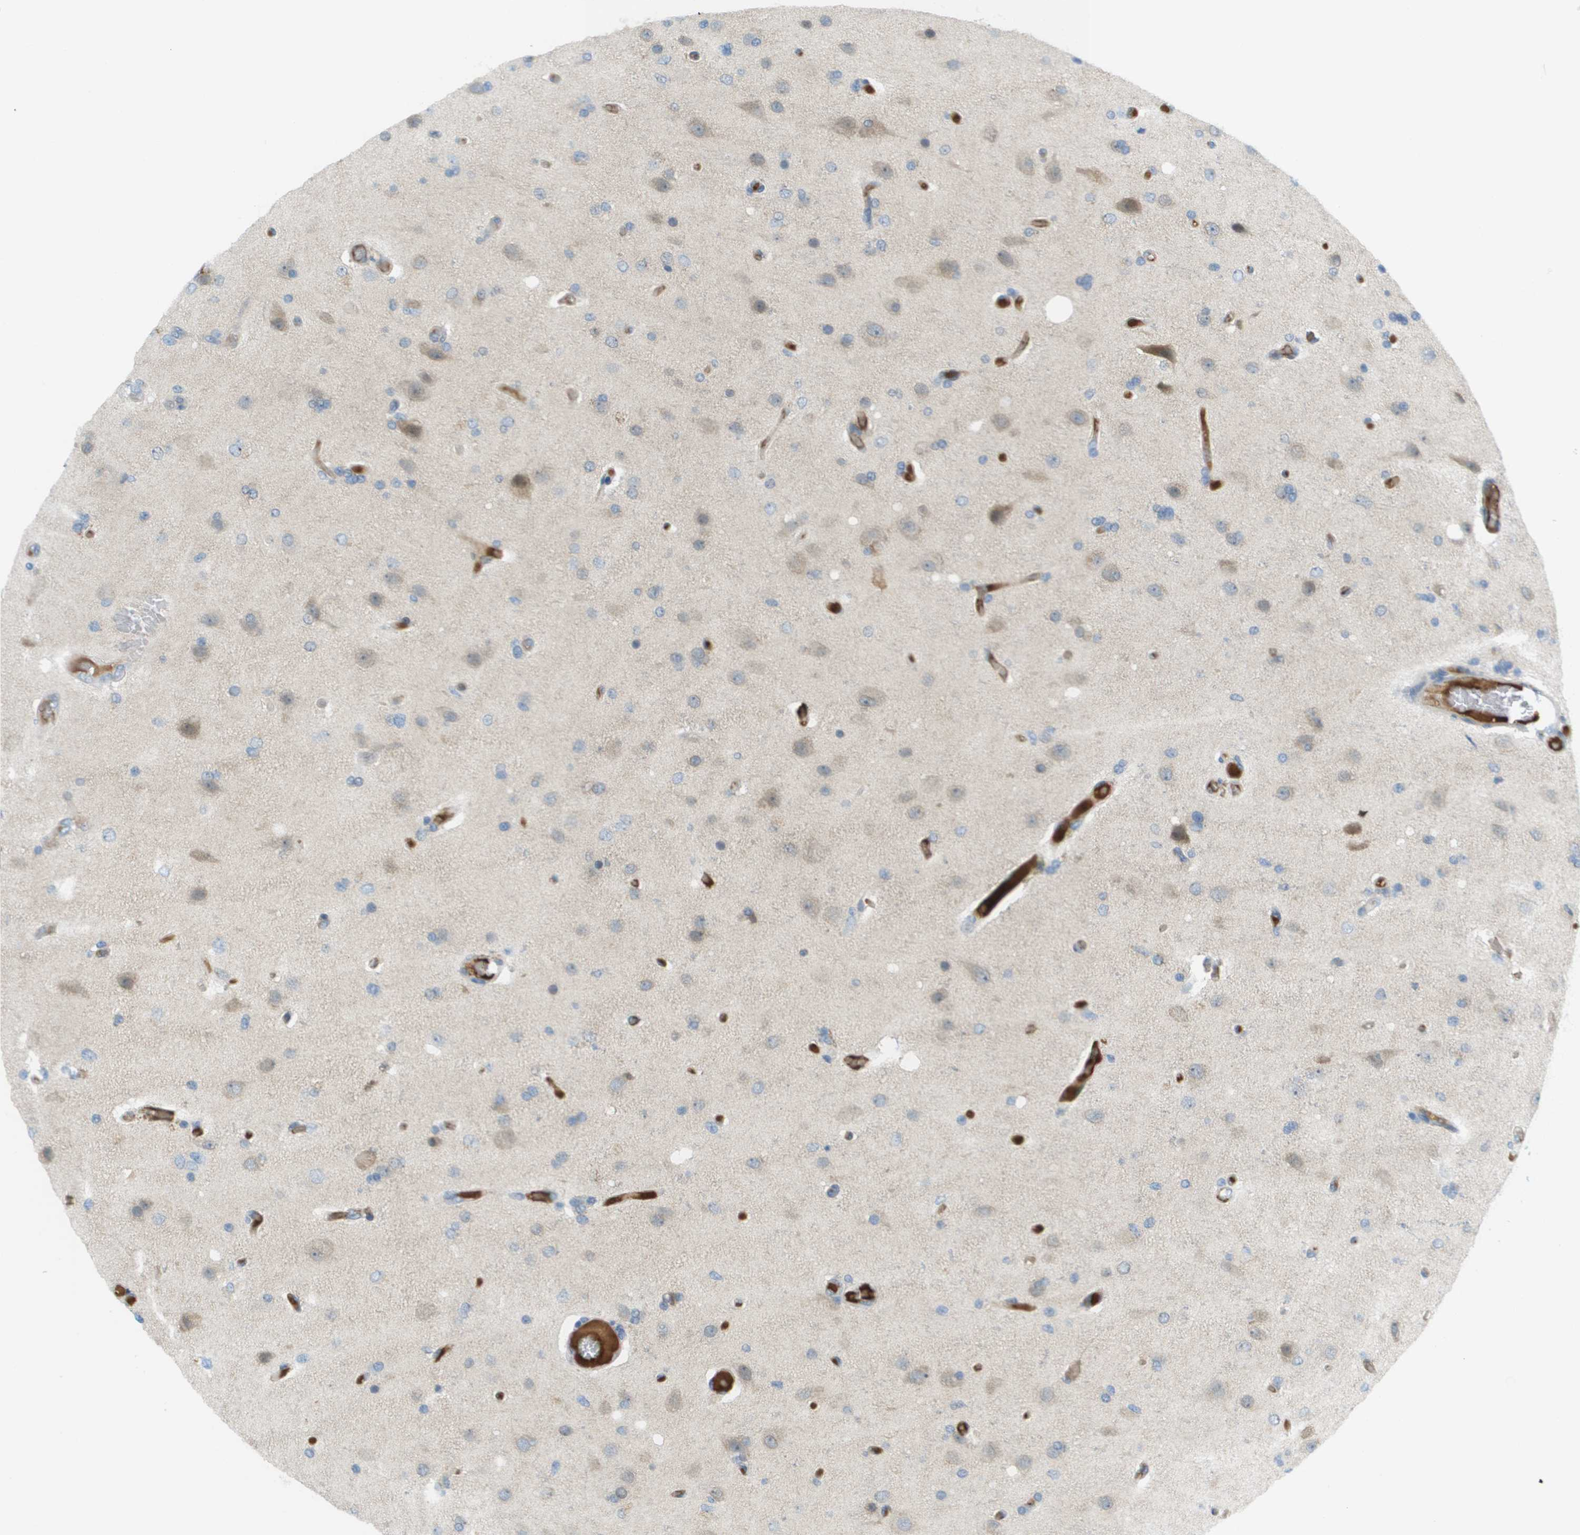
{"staining": {"intensity": "weak", "quantity": "<25%", "location": "nuclear"}, "tissue": "glioma", "cell_type": "Tumor cells", "image_type": "cancer", "snomed": [{"axis": "morphology", "description": "Normal tissue, NOS"}, {"axis": "morphology", "description": "Glioma, malignant, High grade"}, {"axis": "topography", "description": "Cerebral cortex"}], "caption": "A high-resolution micrograph shows immunohistochemistry (IHC) staining of malignant glioma (high-grade), which reveals no significant positivity in tumor cells.", "gene": "CACNB4", "patient": {"sex": "male", "age": 77}}